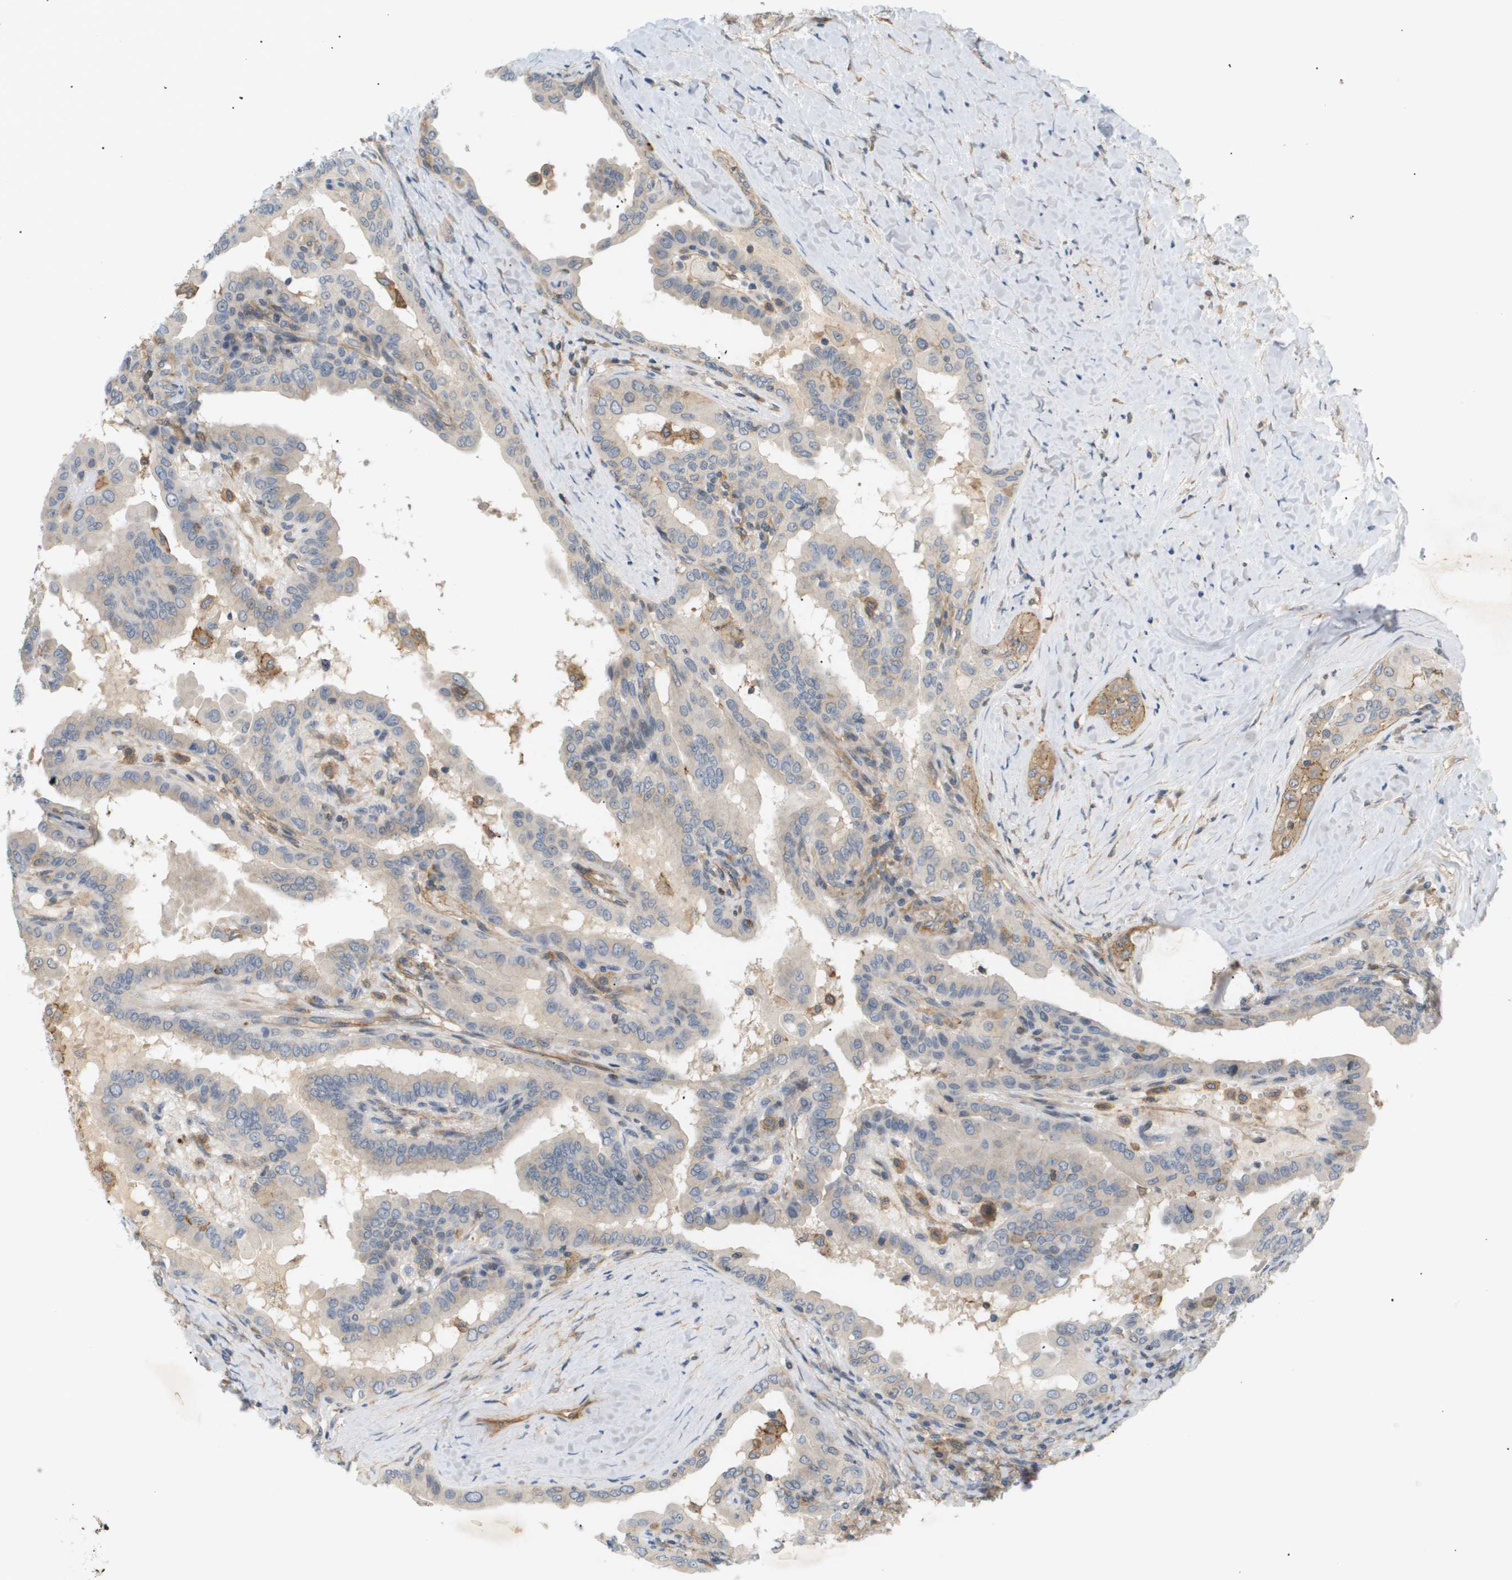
{"staining": {"intensity": "weak", "quantity": "25%-75%", "location": "cytoplasmic/membranous"}, "tissue": "thyroid cancer", "cell_type": "Tumor cells", "image_type": "cancer", "snomed": [{"axis": "morphology", "description": "Papillary adenocarcinoma, NOS"}, {"axis": "topography", "description": "Thyroid gland"}], "caption": "This is an image of immunohistochemistry (IHC) staining of thyroid cancer, which shows weak staining in the cytoplasmic/membranous of tumor cells.", "gene": "CORO2B", "patient": {"sex": "male", "age": 33}}